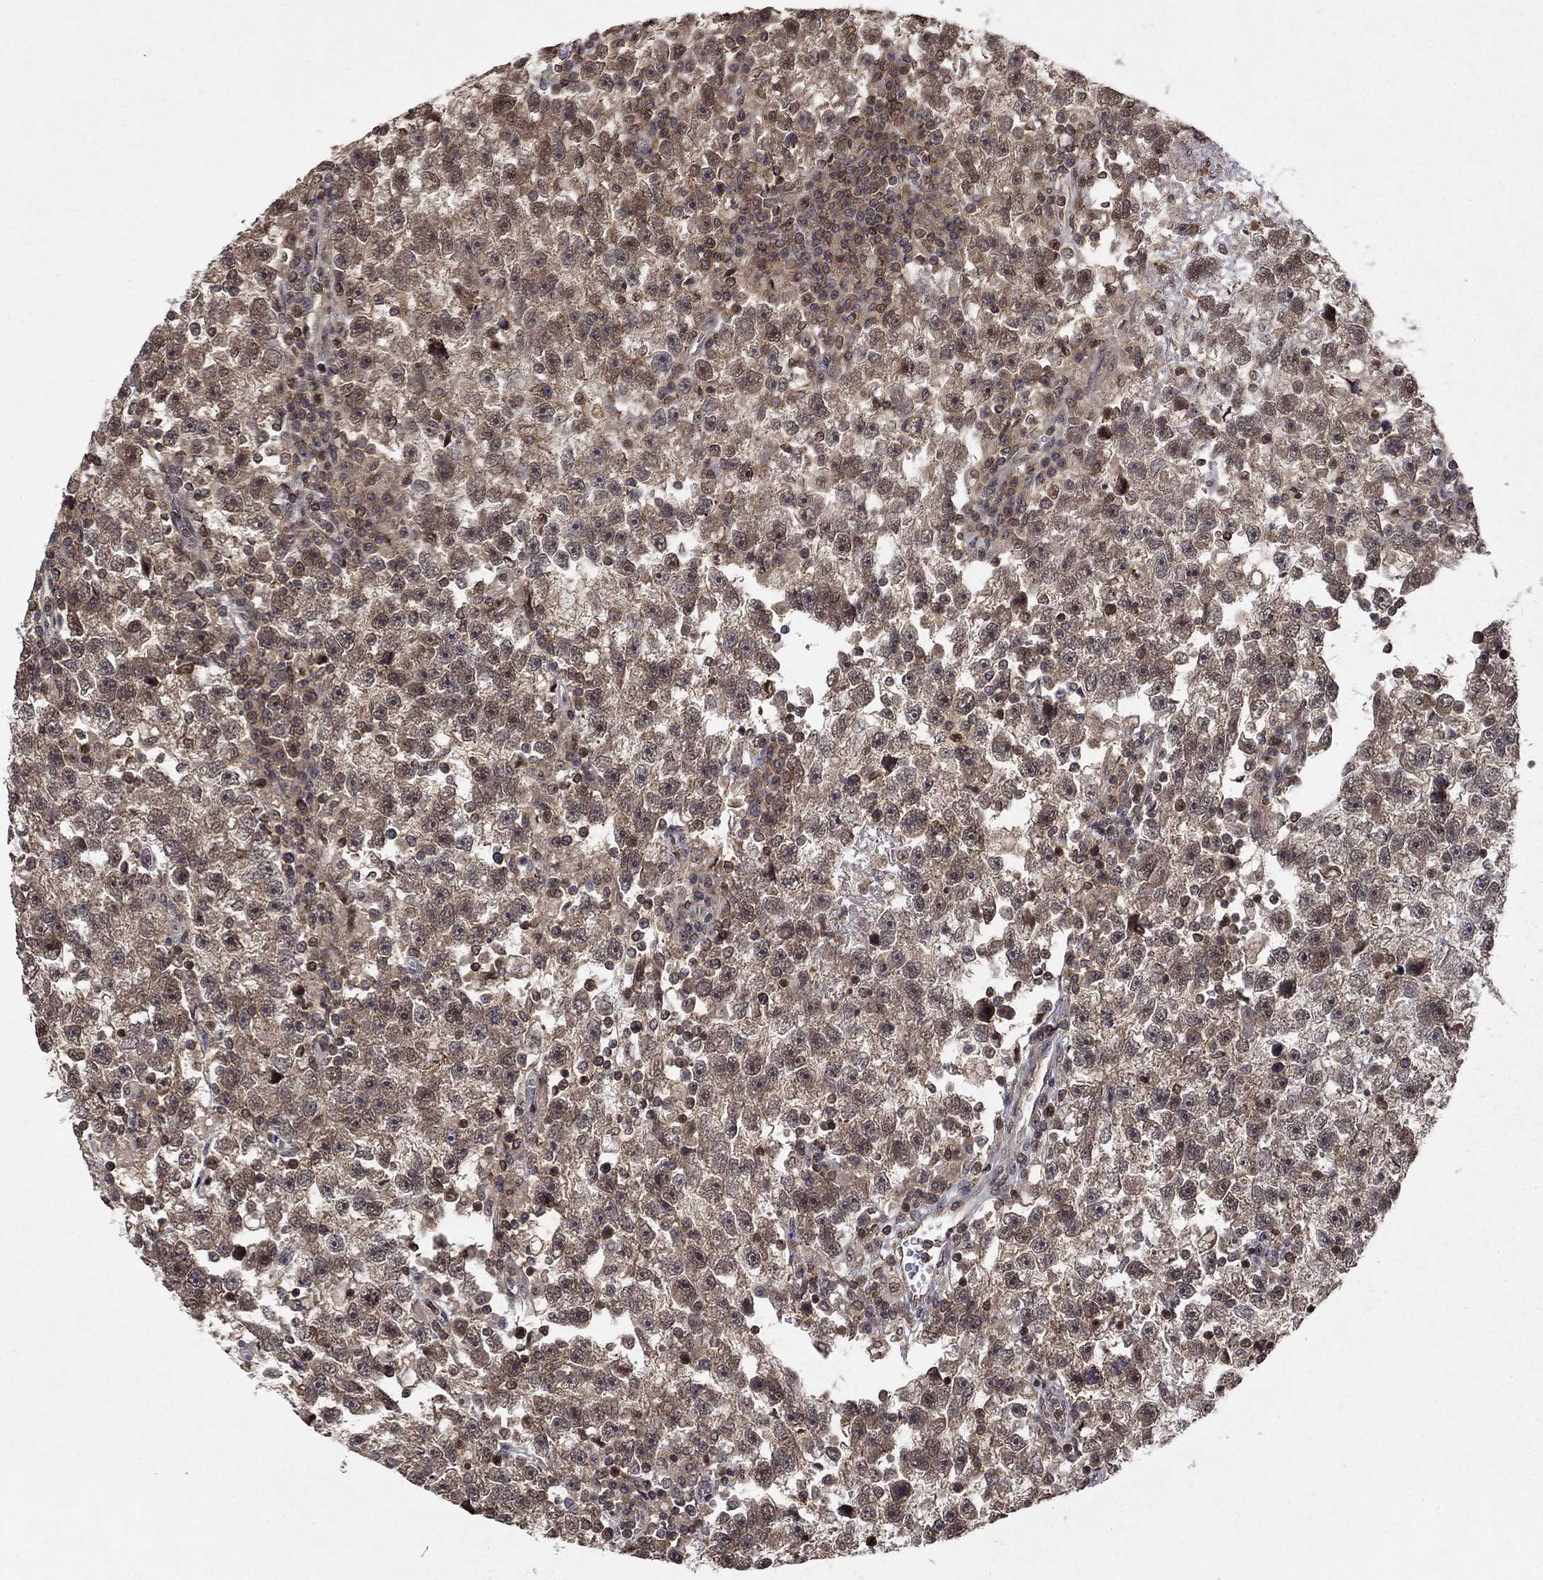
{"staining": {"intensity": "moderate", "quantity": "25%-75%", "location": "cytoplasmic/membranous,nuclear"}, "tissue": "testis cancer", "cell_type": "Tumor cells", "image_type": "cancer", "snomed": [{"axis": "morphology", "description": "Seminoma, NOS"}, {"axis": "topography", "description": "Testis"}], "caption": "A micrograph showing moderate cytoplasmic/membranous and nuclear expression in about 25%-75% of tumor cells in testis cancer (seminoma), as visualized by brown immunohistochemical staining.", "gene": "CCDC66", "patient": {"sex": "male", "age": 47}}